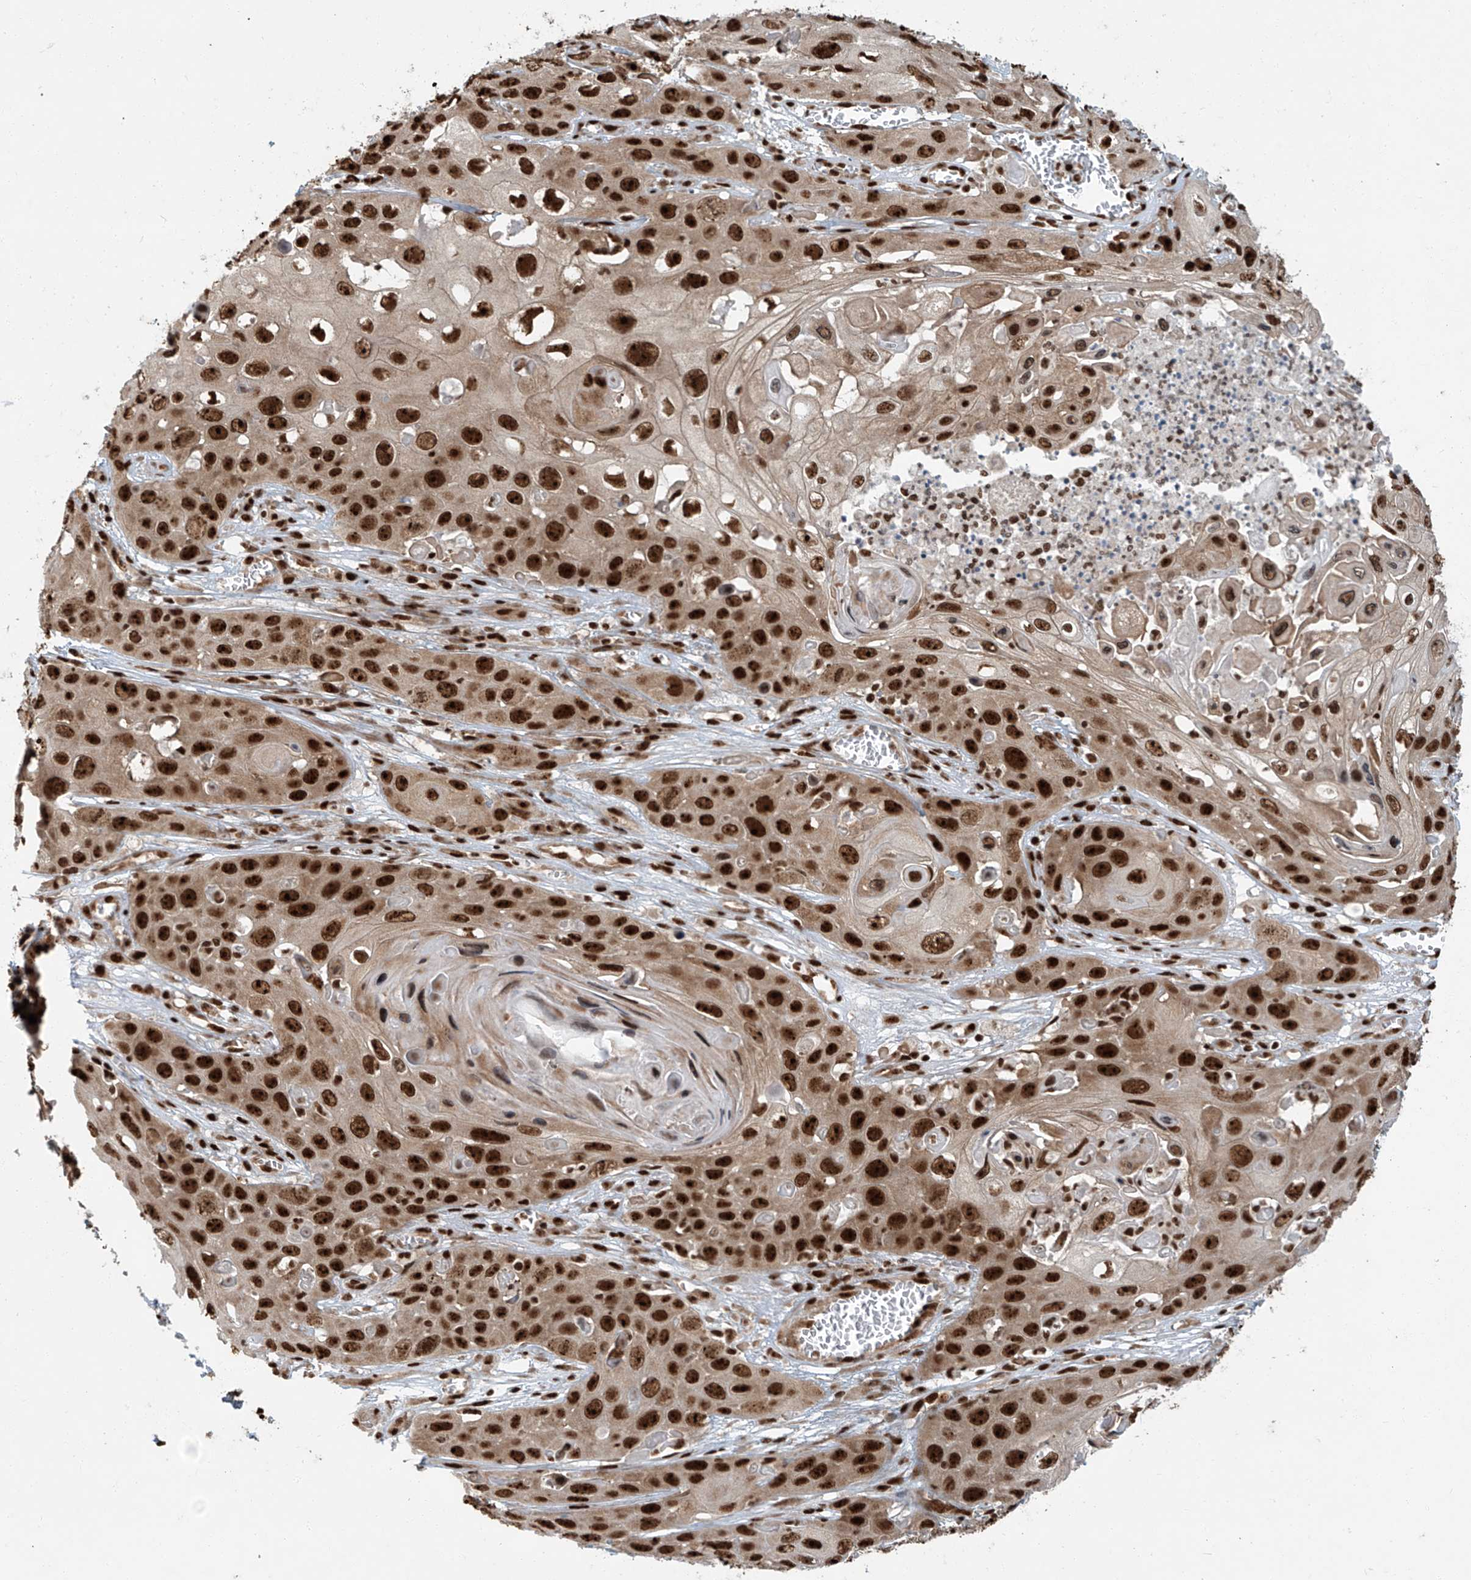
{"staining": {"intensity": "strong", "quantity": ">75%", "location": "nuclear"}, "tissue": "skin cancer", "cell_type": "Tumor cells", "image_type": "cancer", "snomed": [{"axis": "morphology", "description": "Squamous cell carcinoma, NOS"}, {"axis": "topography", "description": "Skin"}], "caption": "Protein staining of skin squamous cell carcinoma tissue shows strong nuclear expression in about >75% of tumor cells. Using DAB (brown) and hematoxylin (blue) stains, captured at high magnification using brightfield microscopy.", "gene": "FAM193B", "patient": {"sex": "male", "age": 55}}